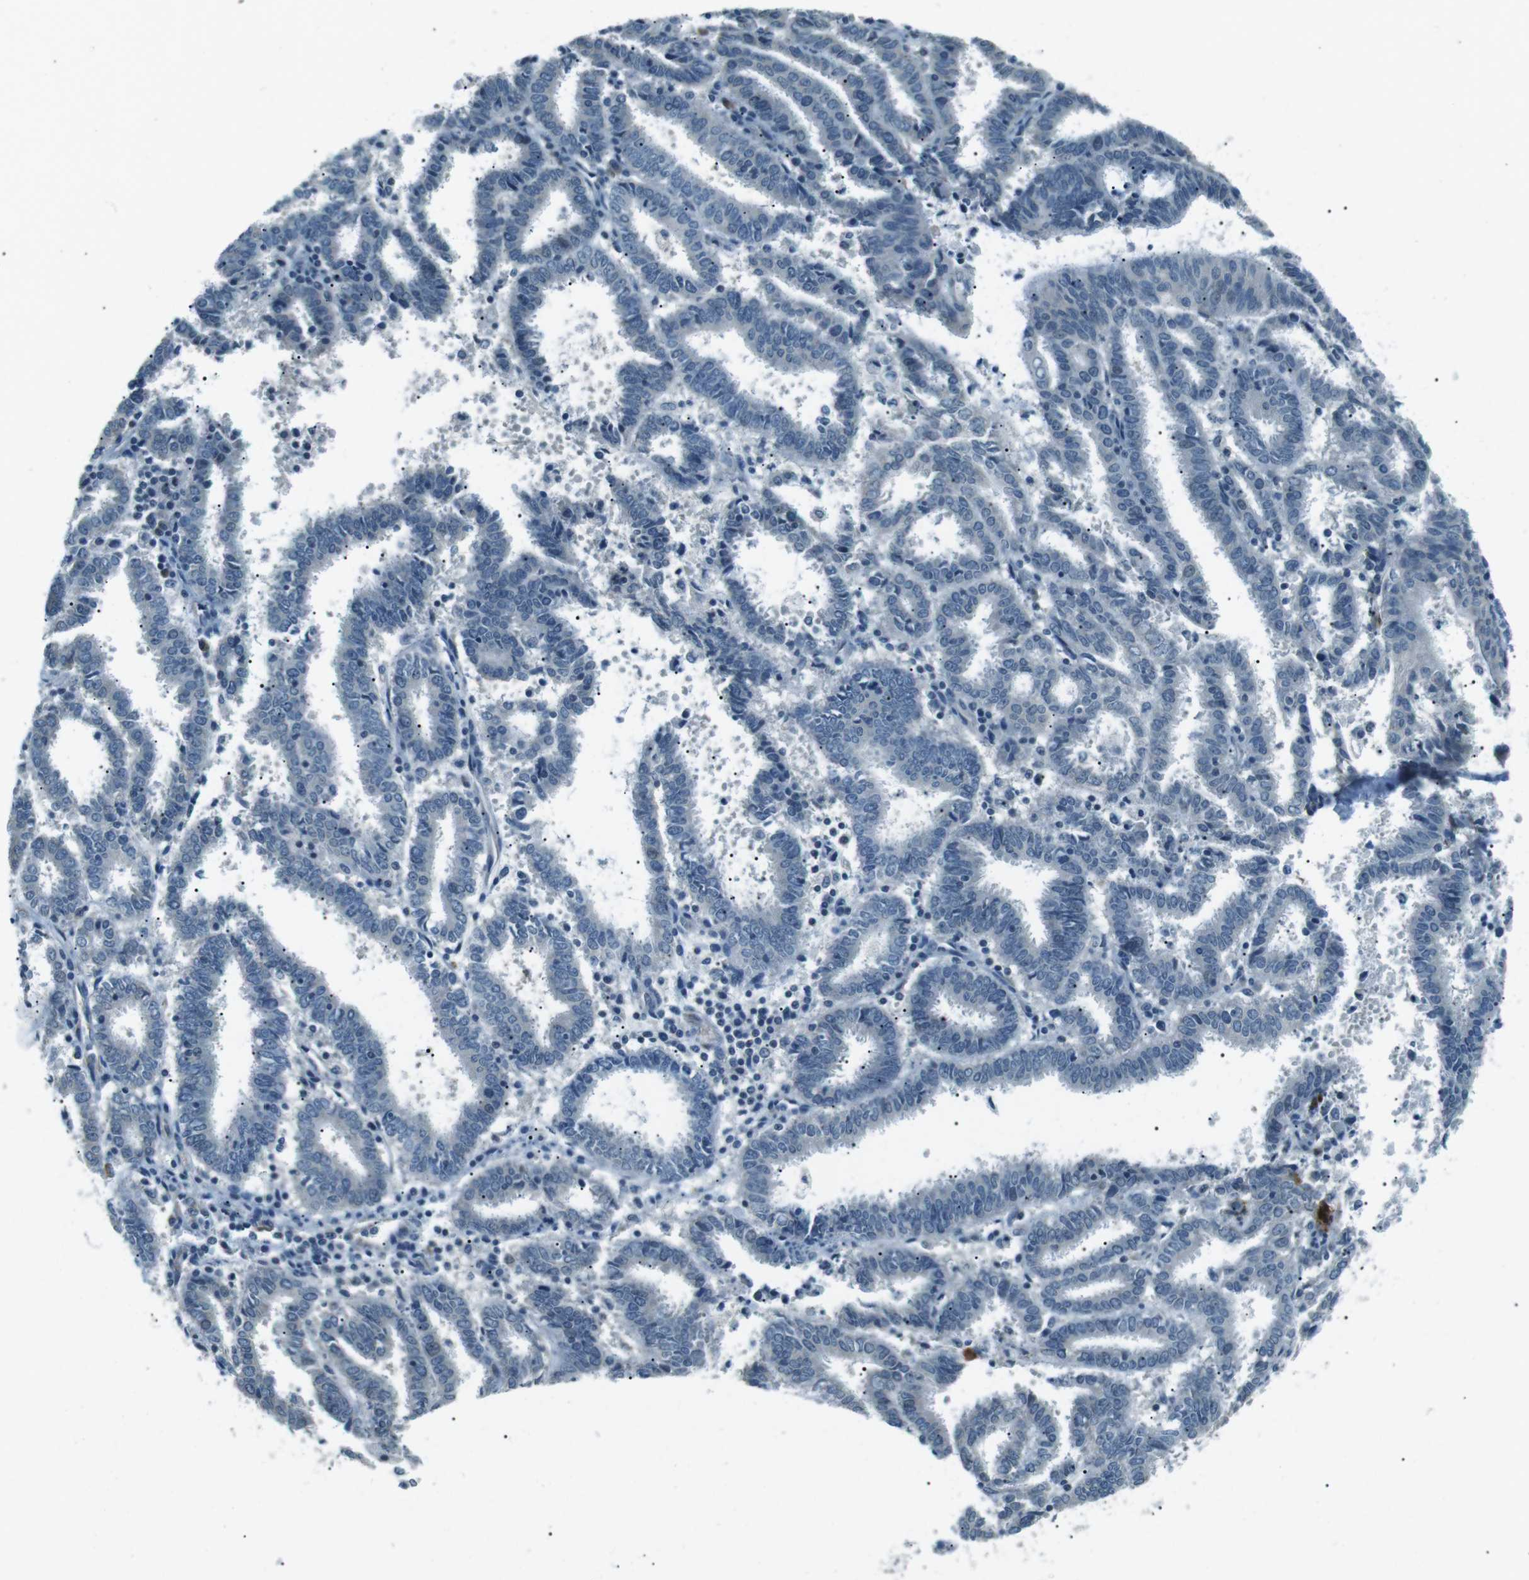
{"staining": {"intensity": "negative", "quantity": "none", "location": "none"}, "tissue": "endometrial cancer", "cell_type": "Tumor cells", "image_type": "cancer", "snomed": [{"axis": "morphology", "description": "Adenocarcinoma, NOS"}, {"axis": "topography", "description": "Uterus"}], "caption": "High magnification brightfield microscopy of endometrial adenocarcinoma stained with DAB (brown) and counterstained with hematoxylin (blue): tumor cells show no significant staining.", "gene": "SERPINB2", "patient": {"sex": "female", "age": 83}}